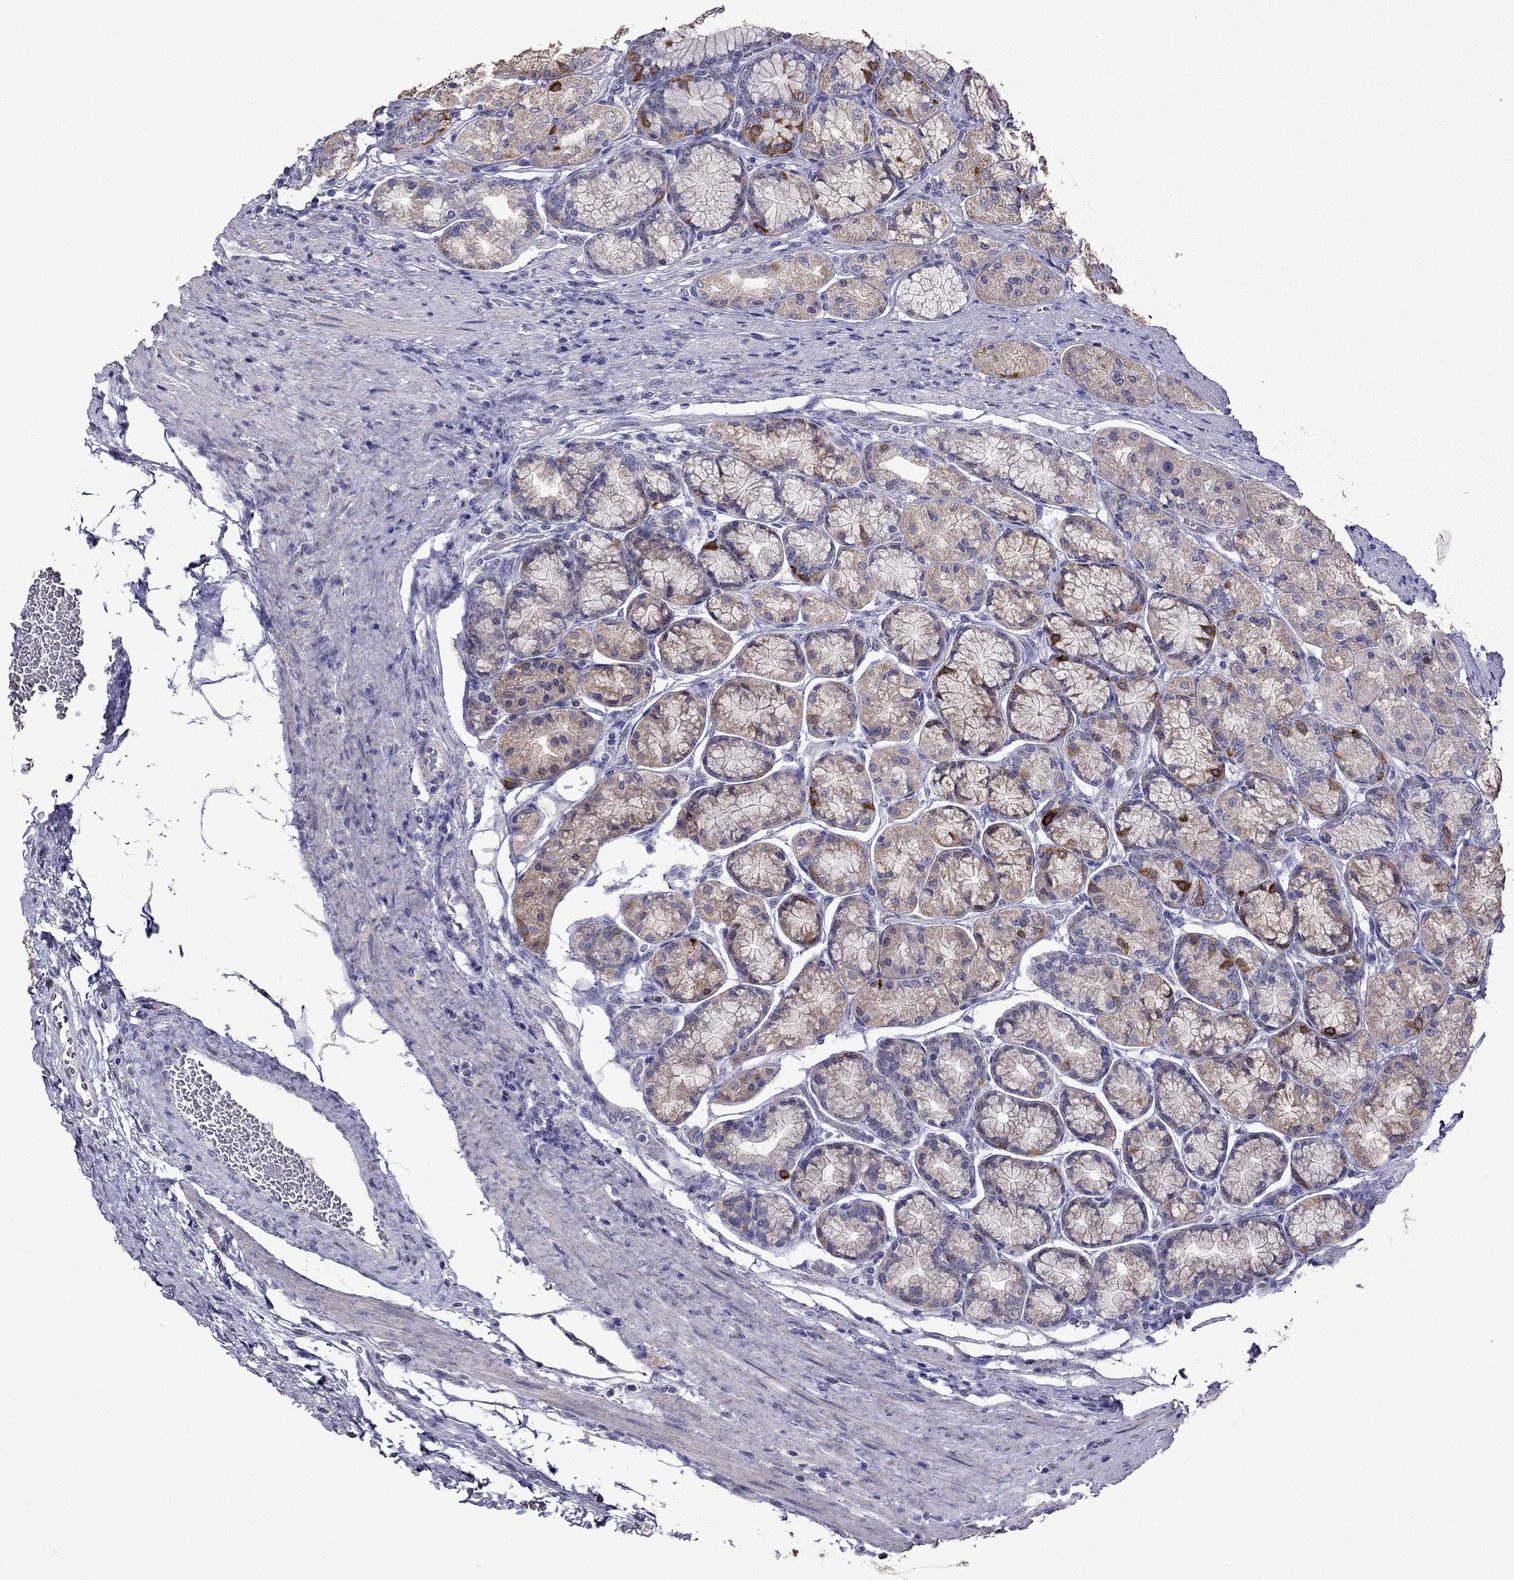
{"staining": {"intensity": "strong", "quantity": "<25%", "location": "cytoplasmic/membranous"}, "tissue": "stomach", "cell_type": "Glandular cells", "image_type": "normal", "snomed": [{"axis": "morphology", "description": "Normal tissue, NOS"}, {"axis": "morphology", "description": "Adenocarcinoma, NOS"}, {"axis": "morphology", "description": "Adenocarcinoma, High grade"}, {"axis": "topography", "description": "Stomach, upper"}, {"axis": "topography", "description": "Stomach"}], "caption": "Immunohistochemistry of normal human stomach displays medium levels of strong cytoplasmic/membranous expression in approximately <25% of glandular cells.", "gene": "AK5", "patient": {"sex": "female", "age": 65}}